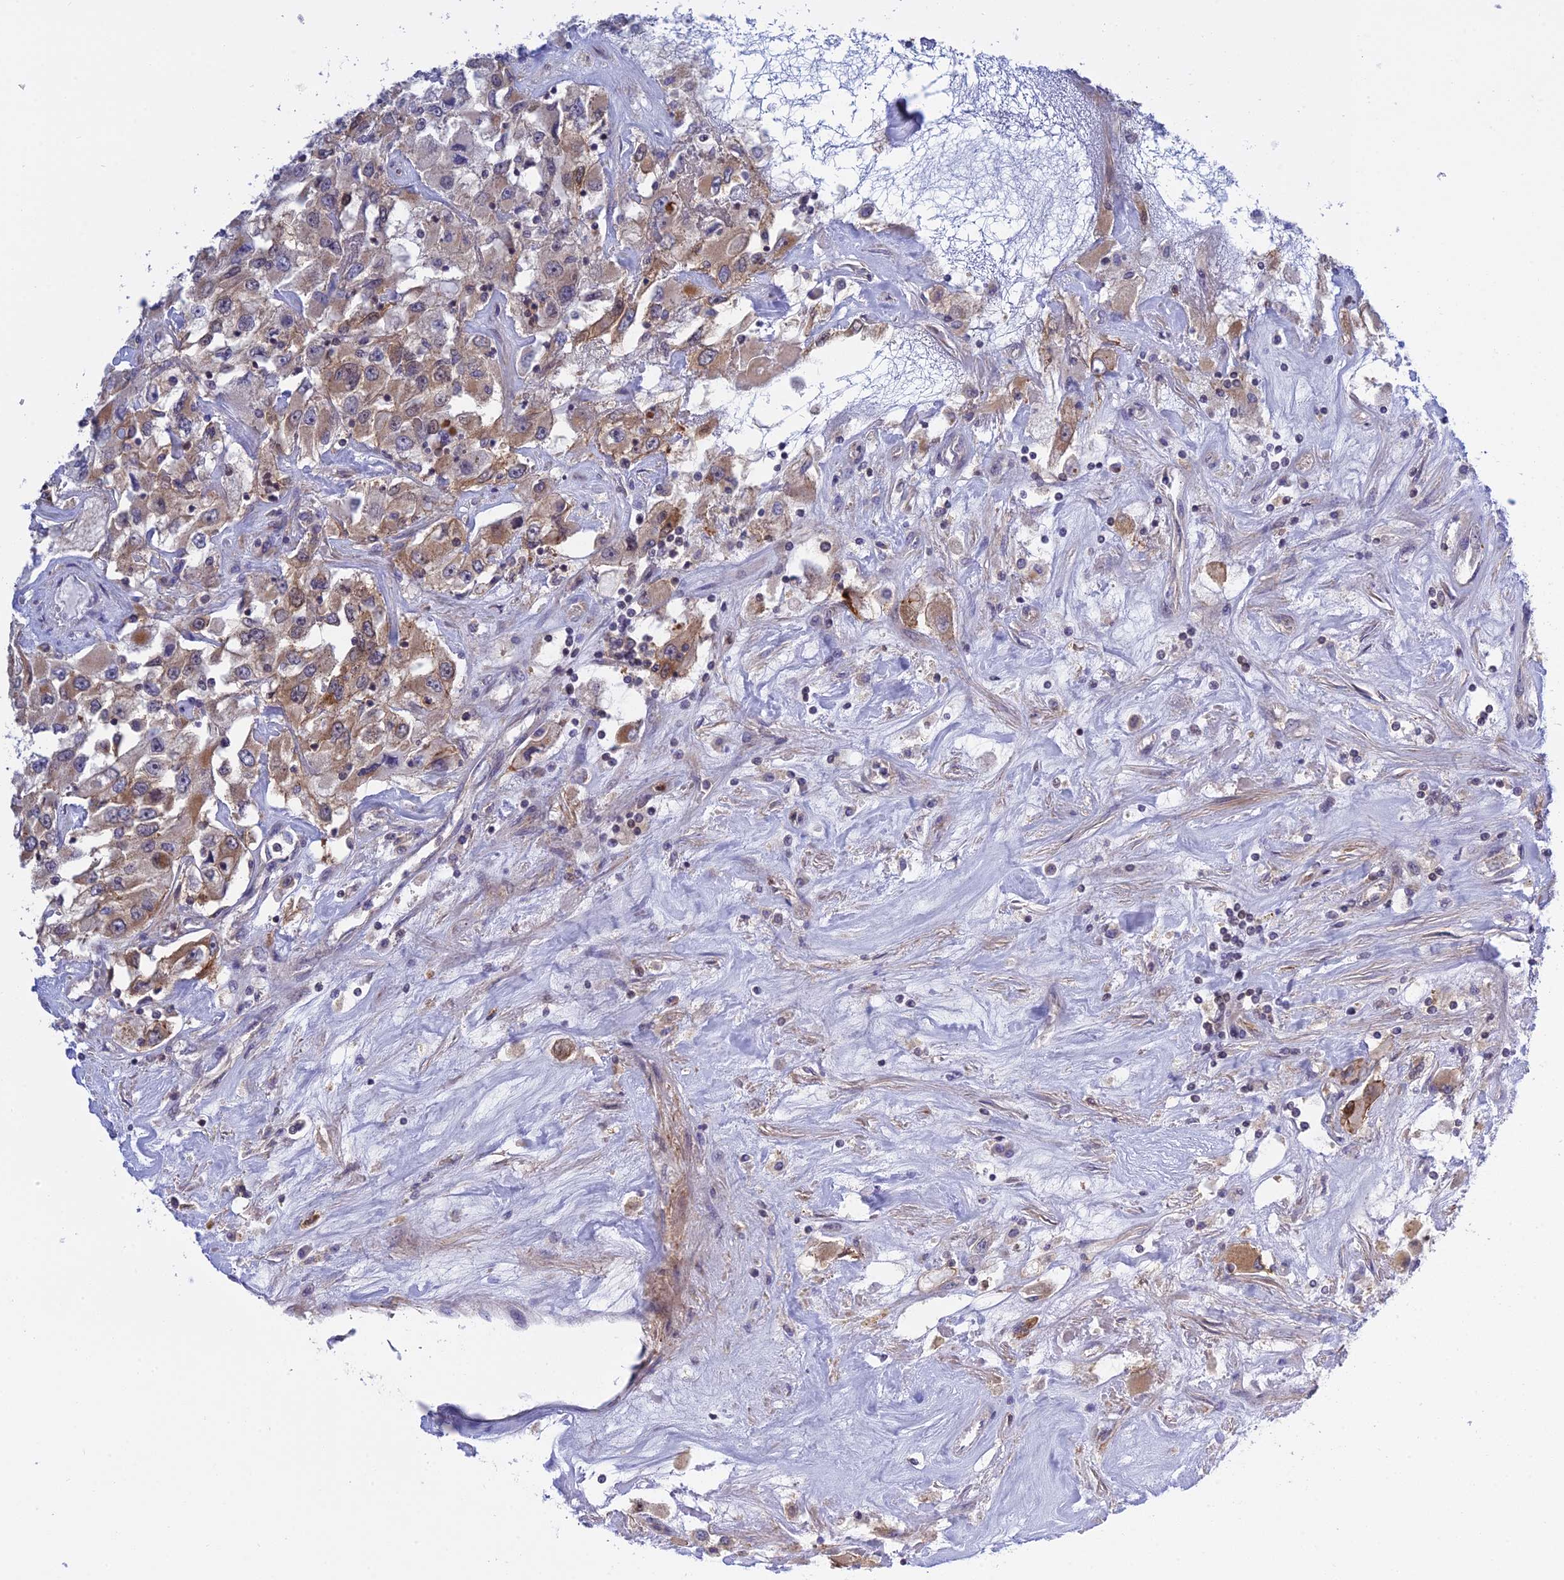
{"staining": {"intensity": "moderate", "quantity": "25%-75%", "location": "cytoplasmic/membranous"}, "tissue": "renal cancer", "cell_type": "Tumor cells", "image_type": "cancer", "snomed": [{"axis": "morphology", "description": "Adenocarcinoma, NOS"}, {"axis": "topography", "description": "Kidney"}], "caption": "The immunohistochemical stain labels moderate cytoplasmic/membranous expression in tumor cells of renal cancer tissue.", "gene": "TCEA1", "patient": {"sex": "female", "age": 52}}